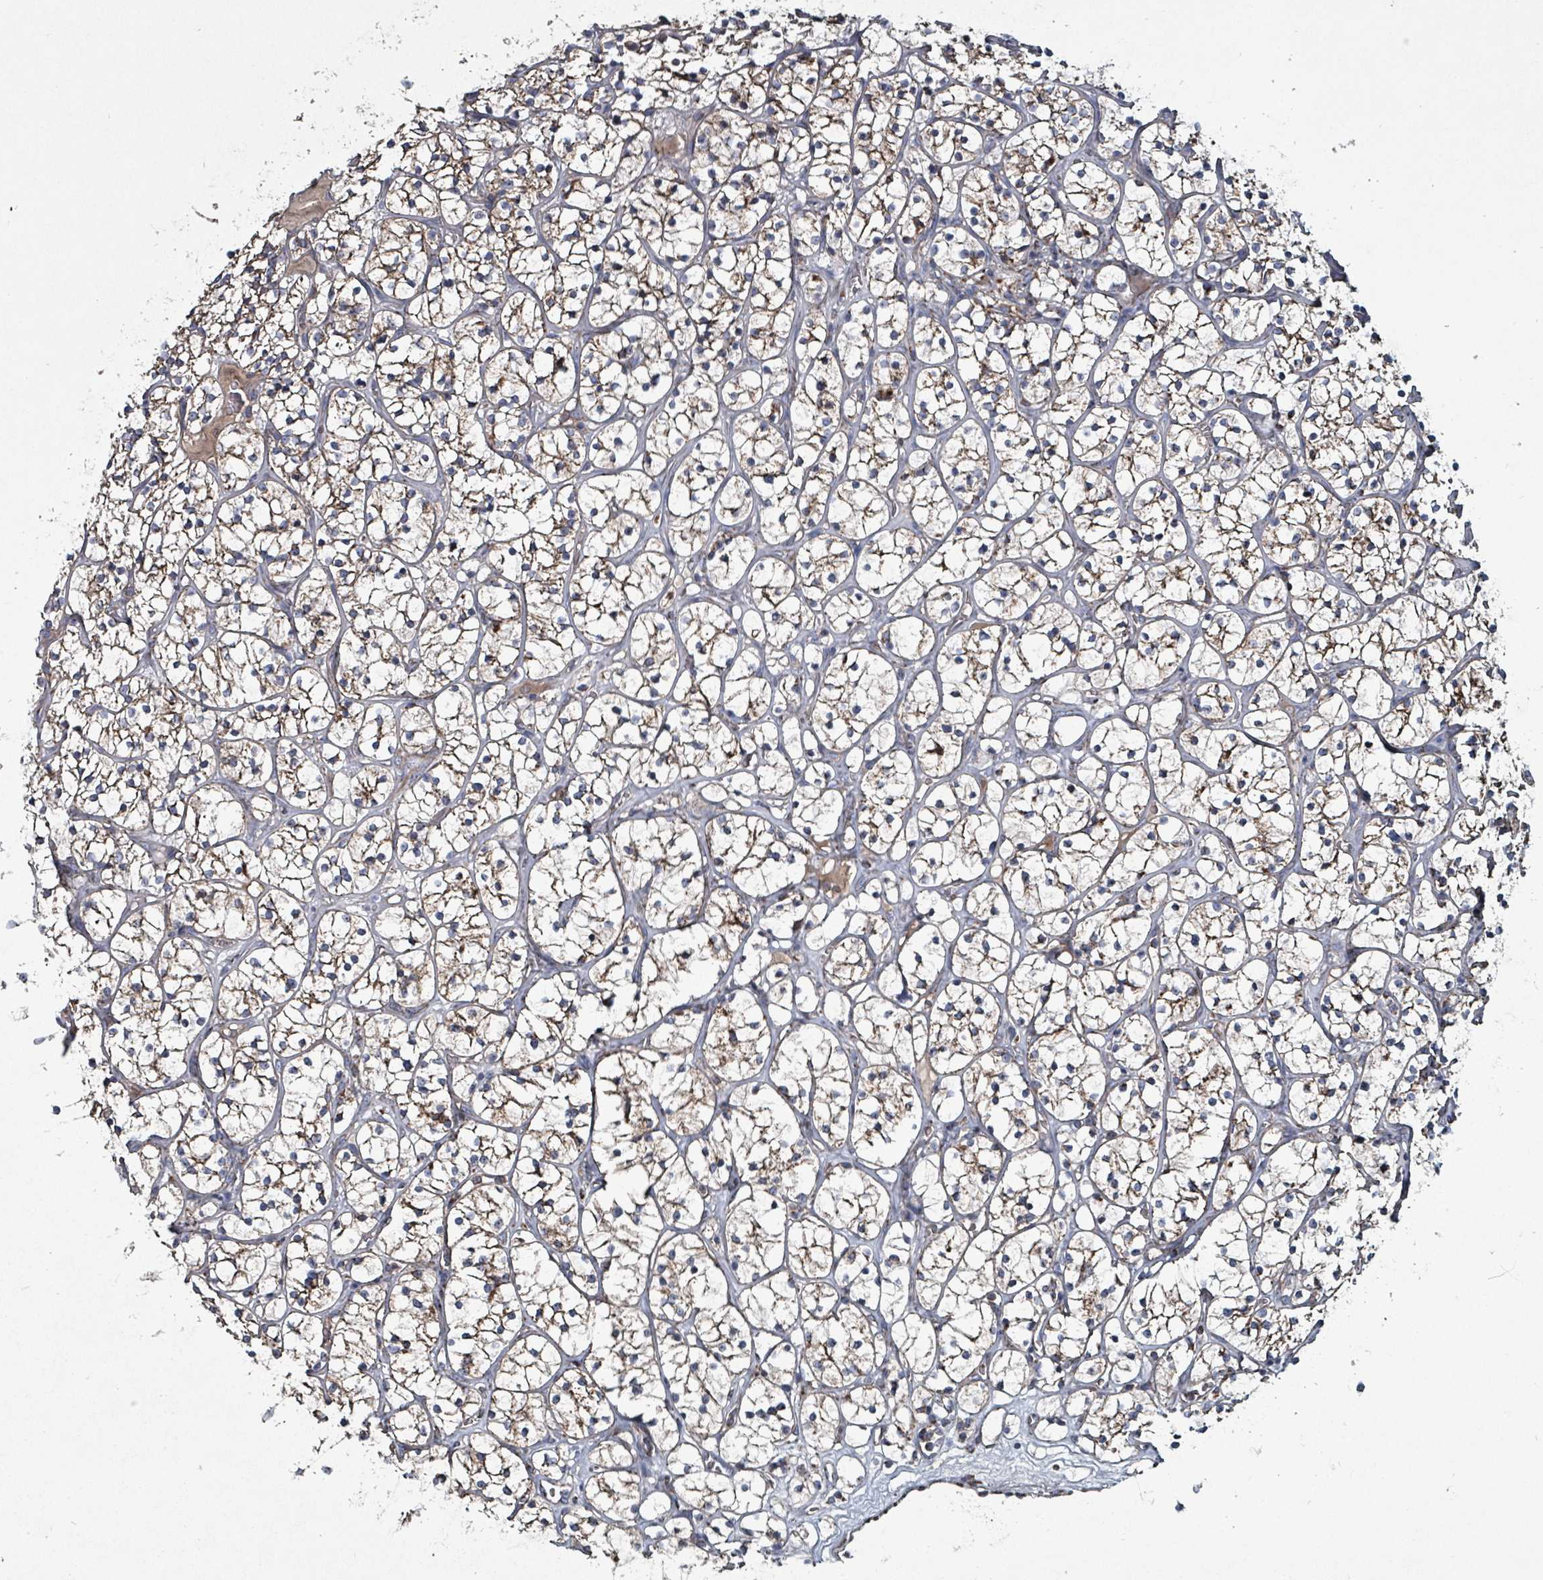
{"staining": {"intensity": "moderate", "quantity": ">75%", "location": "cytoplasmic/membranous"}, "tissue": "renal cancer", "cell_type": "Tumor cells", "image_type": "cancer", "snomed": [{"axis": "morphology", "description": "Adenocarcinoma, NOS"}, {"axis": "topography", "description": "Kidney"}], "caption": "A brown stain labels moderate cytoplasmic/membranous staining of a protein in renal adenocarcinoma tumor cells.", "gene": "ABHD18", "patient": {"sex": "female", "age": 64}}